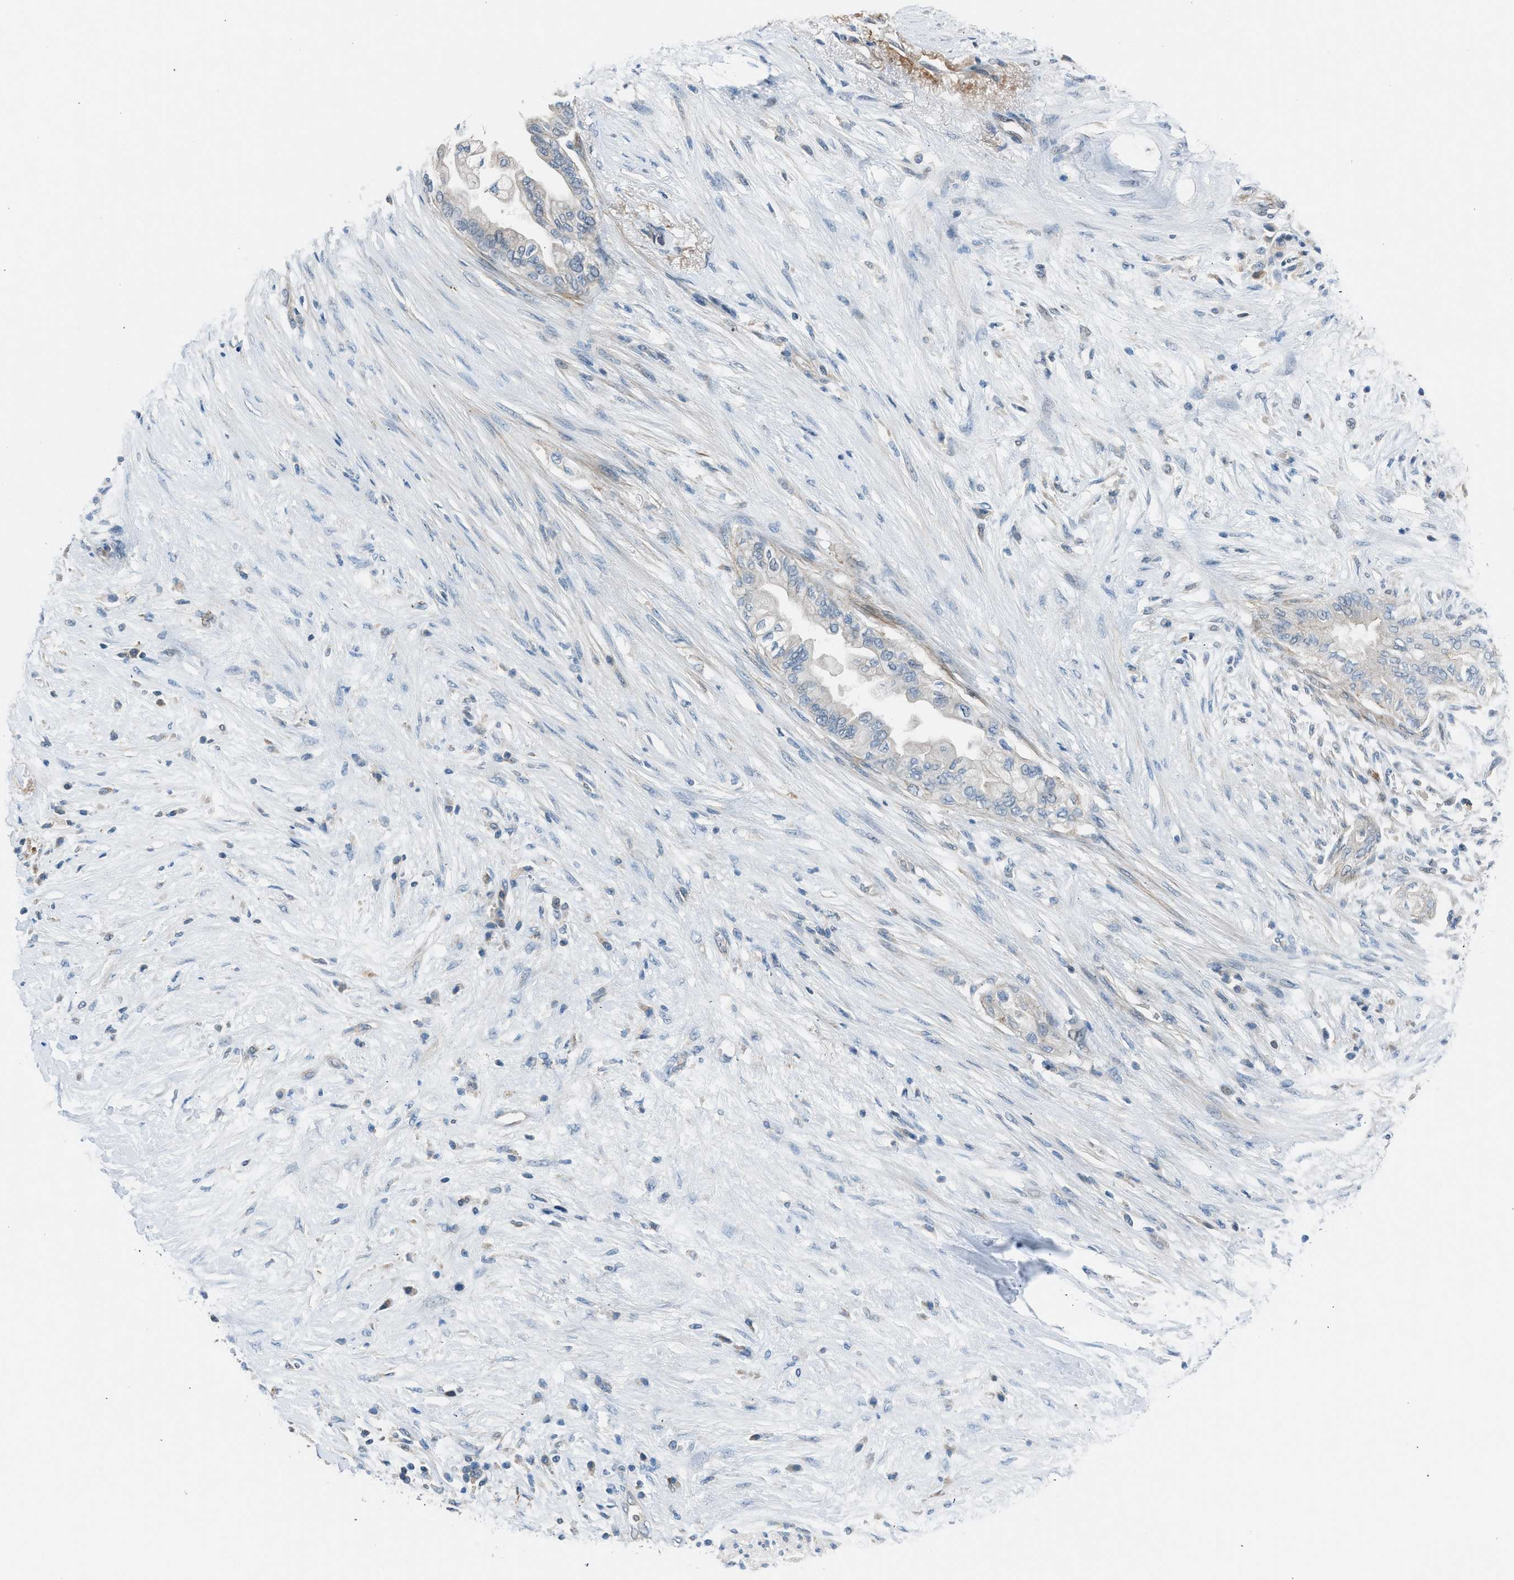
{"staining": {"intensity": "negative", "quantity": "none", "location": "none"}, "tissue": "pancreatic cancer", "cell_type": "Tumor cells", "image_type": "cancer", "snomed": [{"axis": "morphology", "description": "Normal tissue, NOS"}, {"axis": "morphology", "description": "Adenocarcinoma, NOS"}, {"axis": "topography", "description": "Pancreas"}, {"axis": "topography", "description": "Duodenum"}], "caption": "This is an immunohistochemistry (IHC) micrograph of human pancreatic adenocarcinoma. There is no expression in tumor cells.", "gene": "LMLN", "patient": {"sex": "female", "age": 60}}